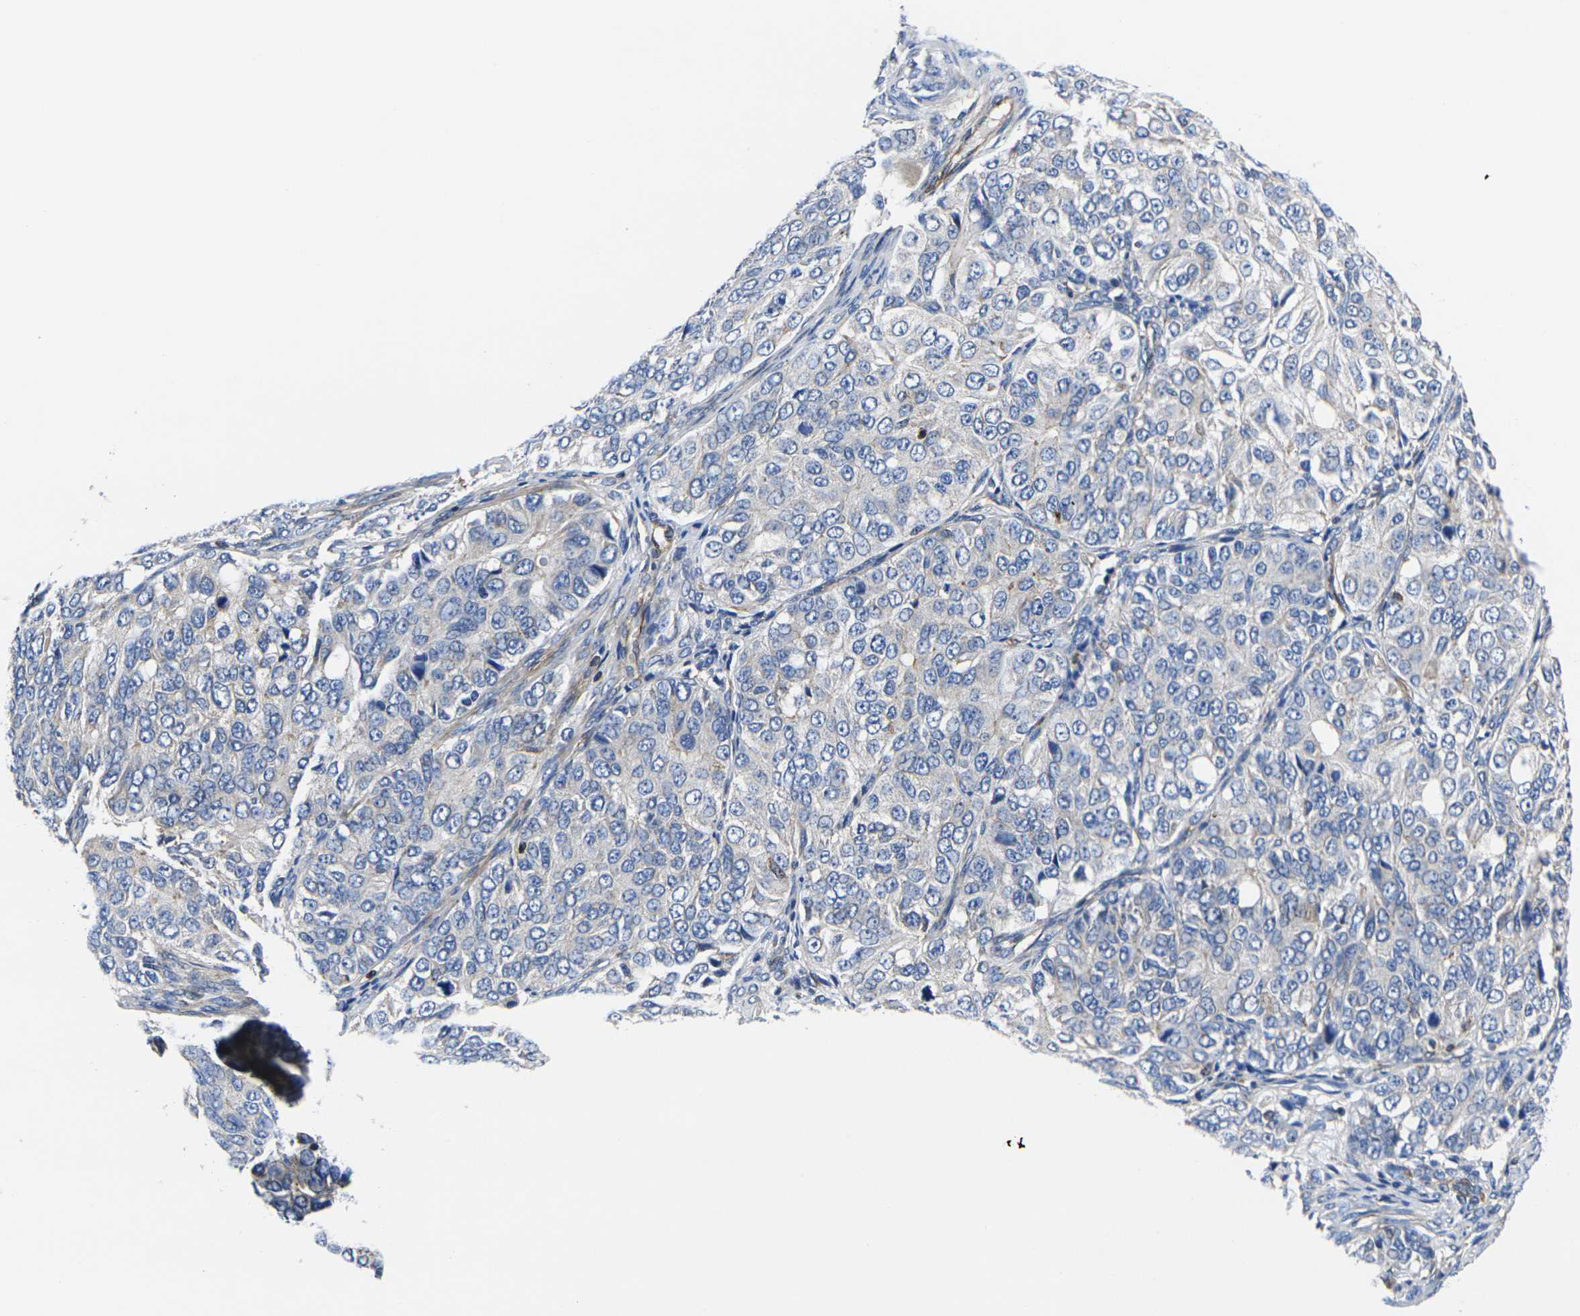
{"staining": {"intensity": "negative", "quantity": "none", "location": "none"}, "tissue": "ovarian cancer", "cell_type": "Tumor cells", "image_type": "cancer", "snomed": [{"axis": "morphology", "description": "Carcinoma, endometroid"}, {"axis": "topography", "description": "Ovary"}], "caption": "This is an IHC histopathology image of ovarian cancer (endometroid carcinoma). There is no staining in tumor cells.", "gene": "GPR4", "patient": {"sex": "female", "age": 51}}